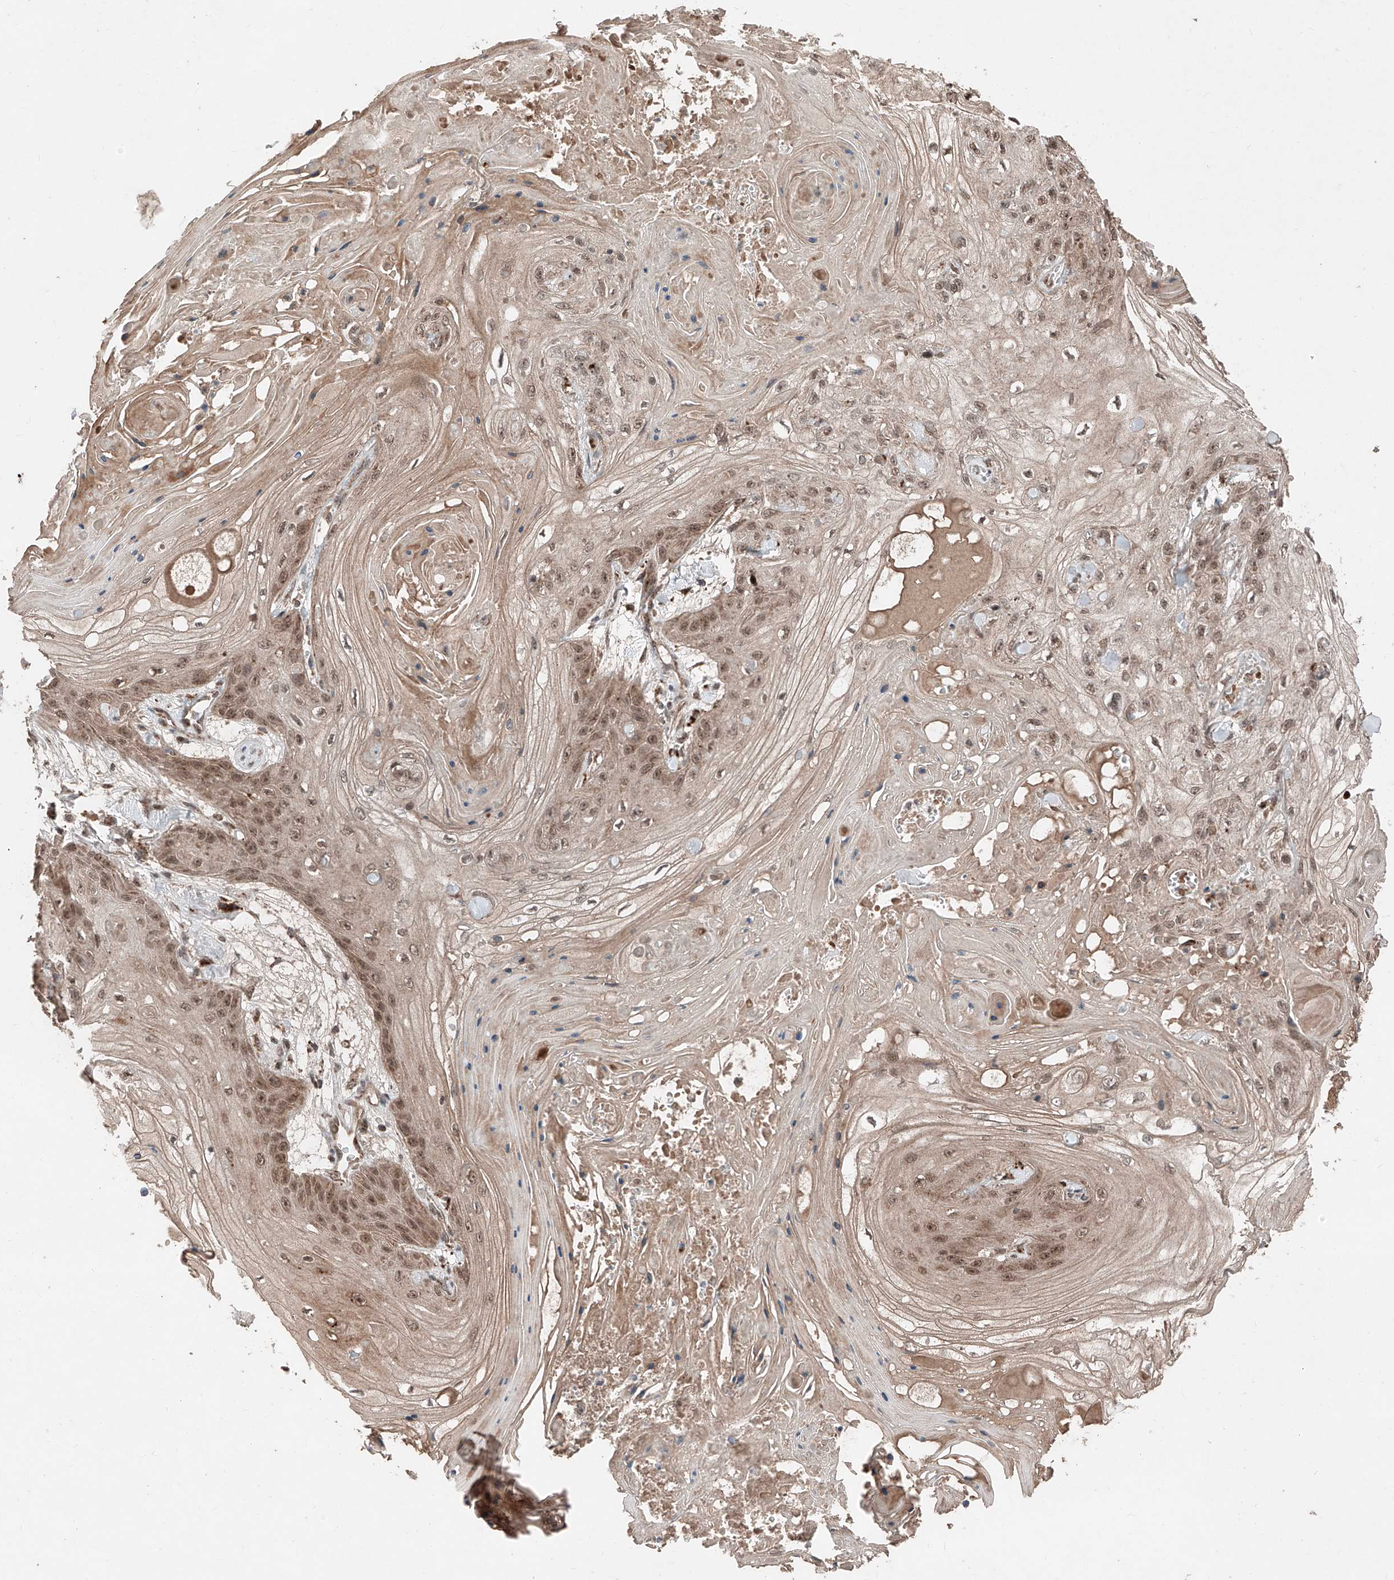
{"staining": {"intensity": "moderate", "quantity": "25%-75%", "location": "cytoplasmic/membranous,nuclear"}, "tissue": "skin cancer", "cell_type": "Tumor cells", "image_type": "cancer", "snomed": [{"axis": "morphology", "description": "Squamous cell carcinoma, NOS"}, {"axis": "topography", "description": "Skin"}], "caption": "Immunohistochemical staining of human skin squamous cell carcinoma displays medium levels of moderate cytoplasmic/membranous and nuclear protein staining in about 25%-75% of tumor cells. Nuclei are stained in blue.", "gene": "ZSCAN29", "patient": {"sex": "male", "age": 74}}